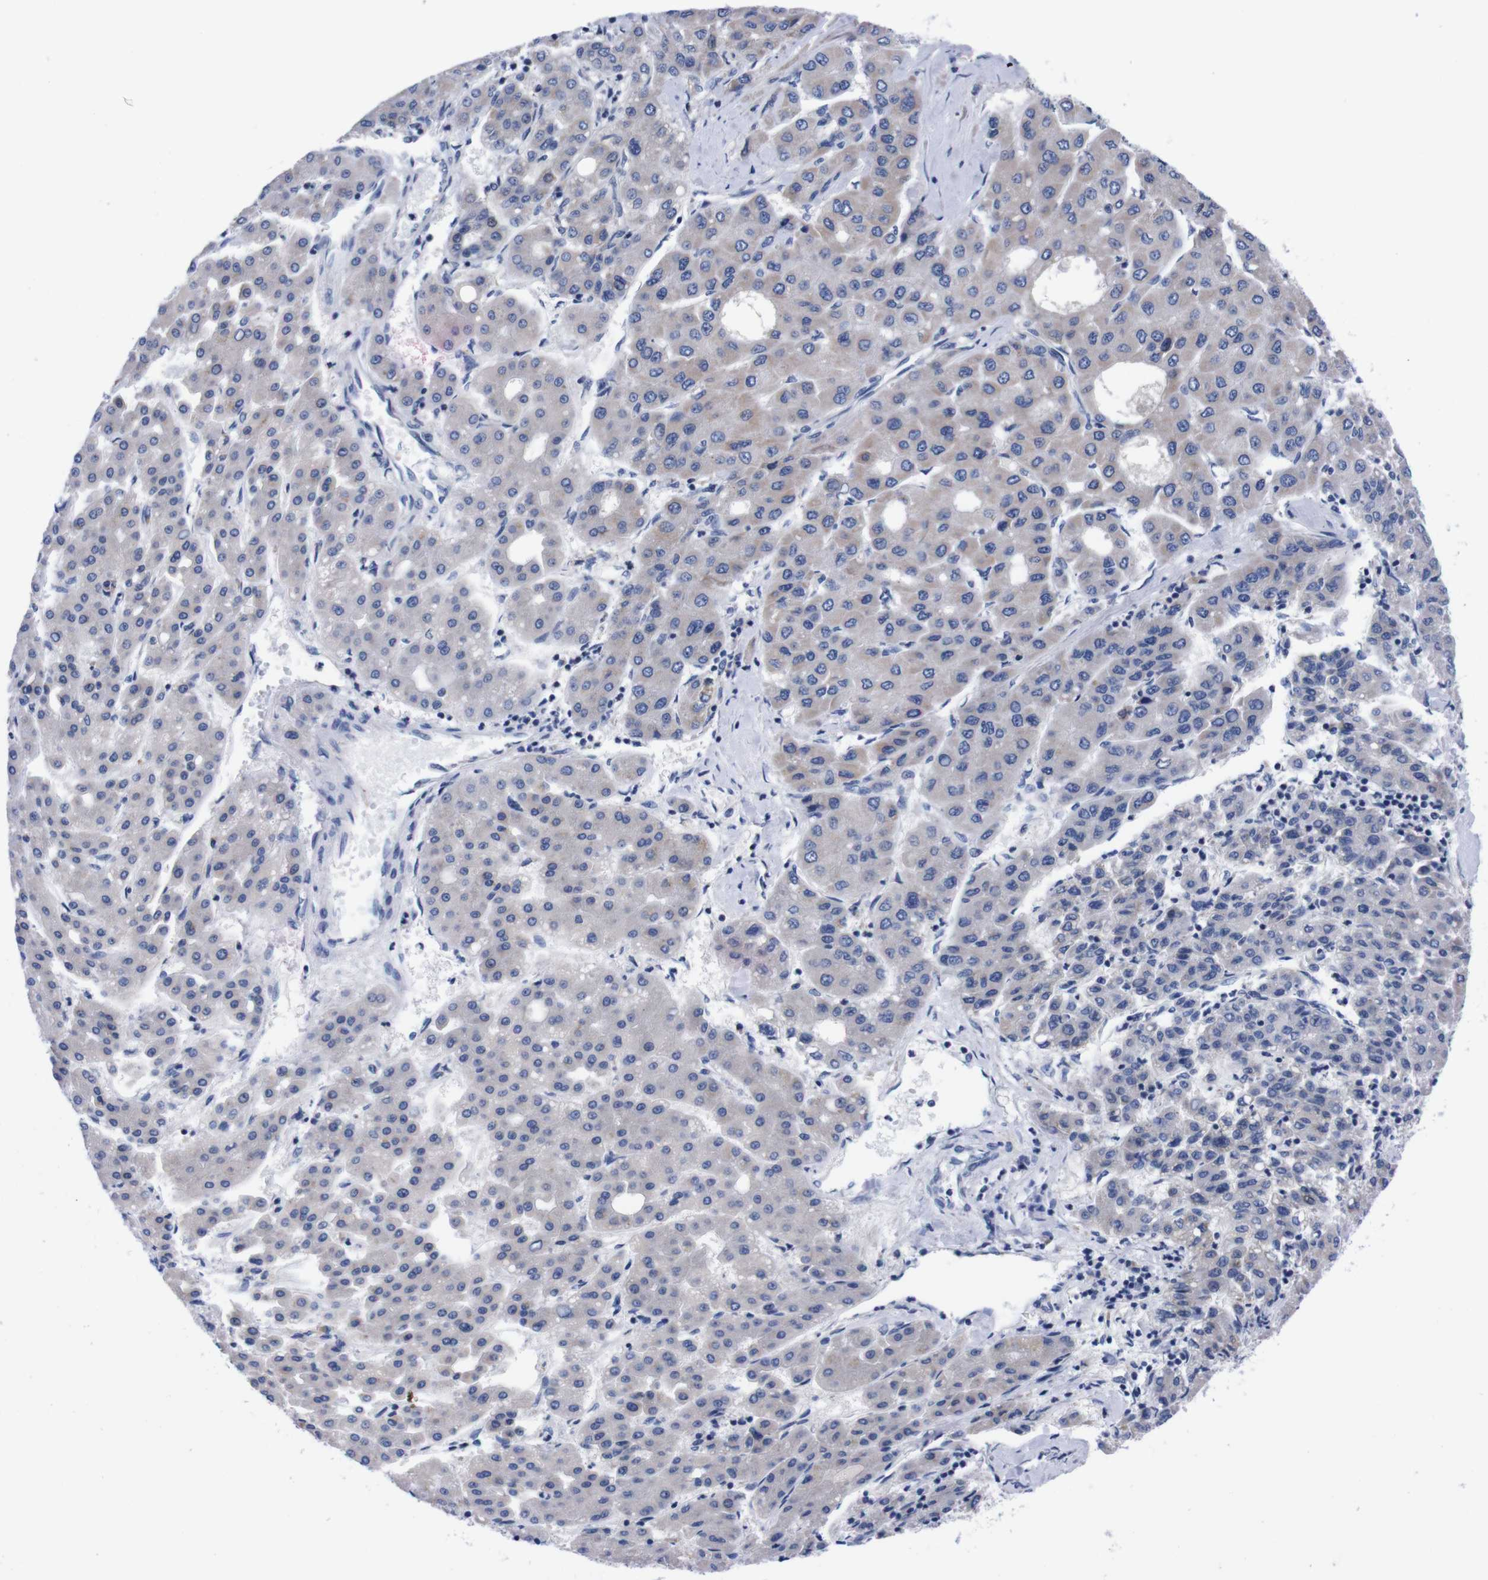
{"staining": {"intensity": "negative", "quantity": "none", "location": "none"}, "tissue": "liver cancer", "cell_type": "Tumor cells", "image_type": "cancer", "snomed": [{"axis": "morphology", "description": "Carcinoma, Hepatocellular, NOS"}, {"axis": "topography", "description": "Liver"}], "caption": "This micrograph is of liver hepatocellular carcinoma stained with immunohistochemistry to label a protein in brown with the nuclei are counter-stained blue. There is no expression in tumor cells.", "gene": "FAM210A", "patient": {"sex": "male", "age": 65}}